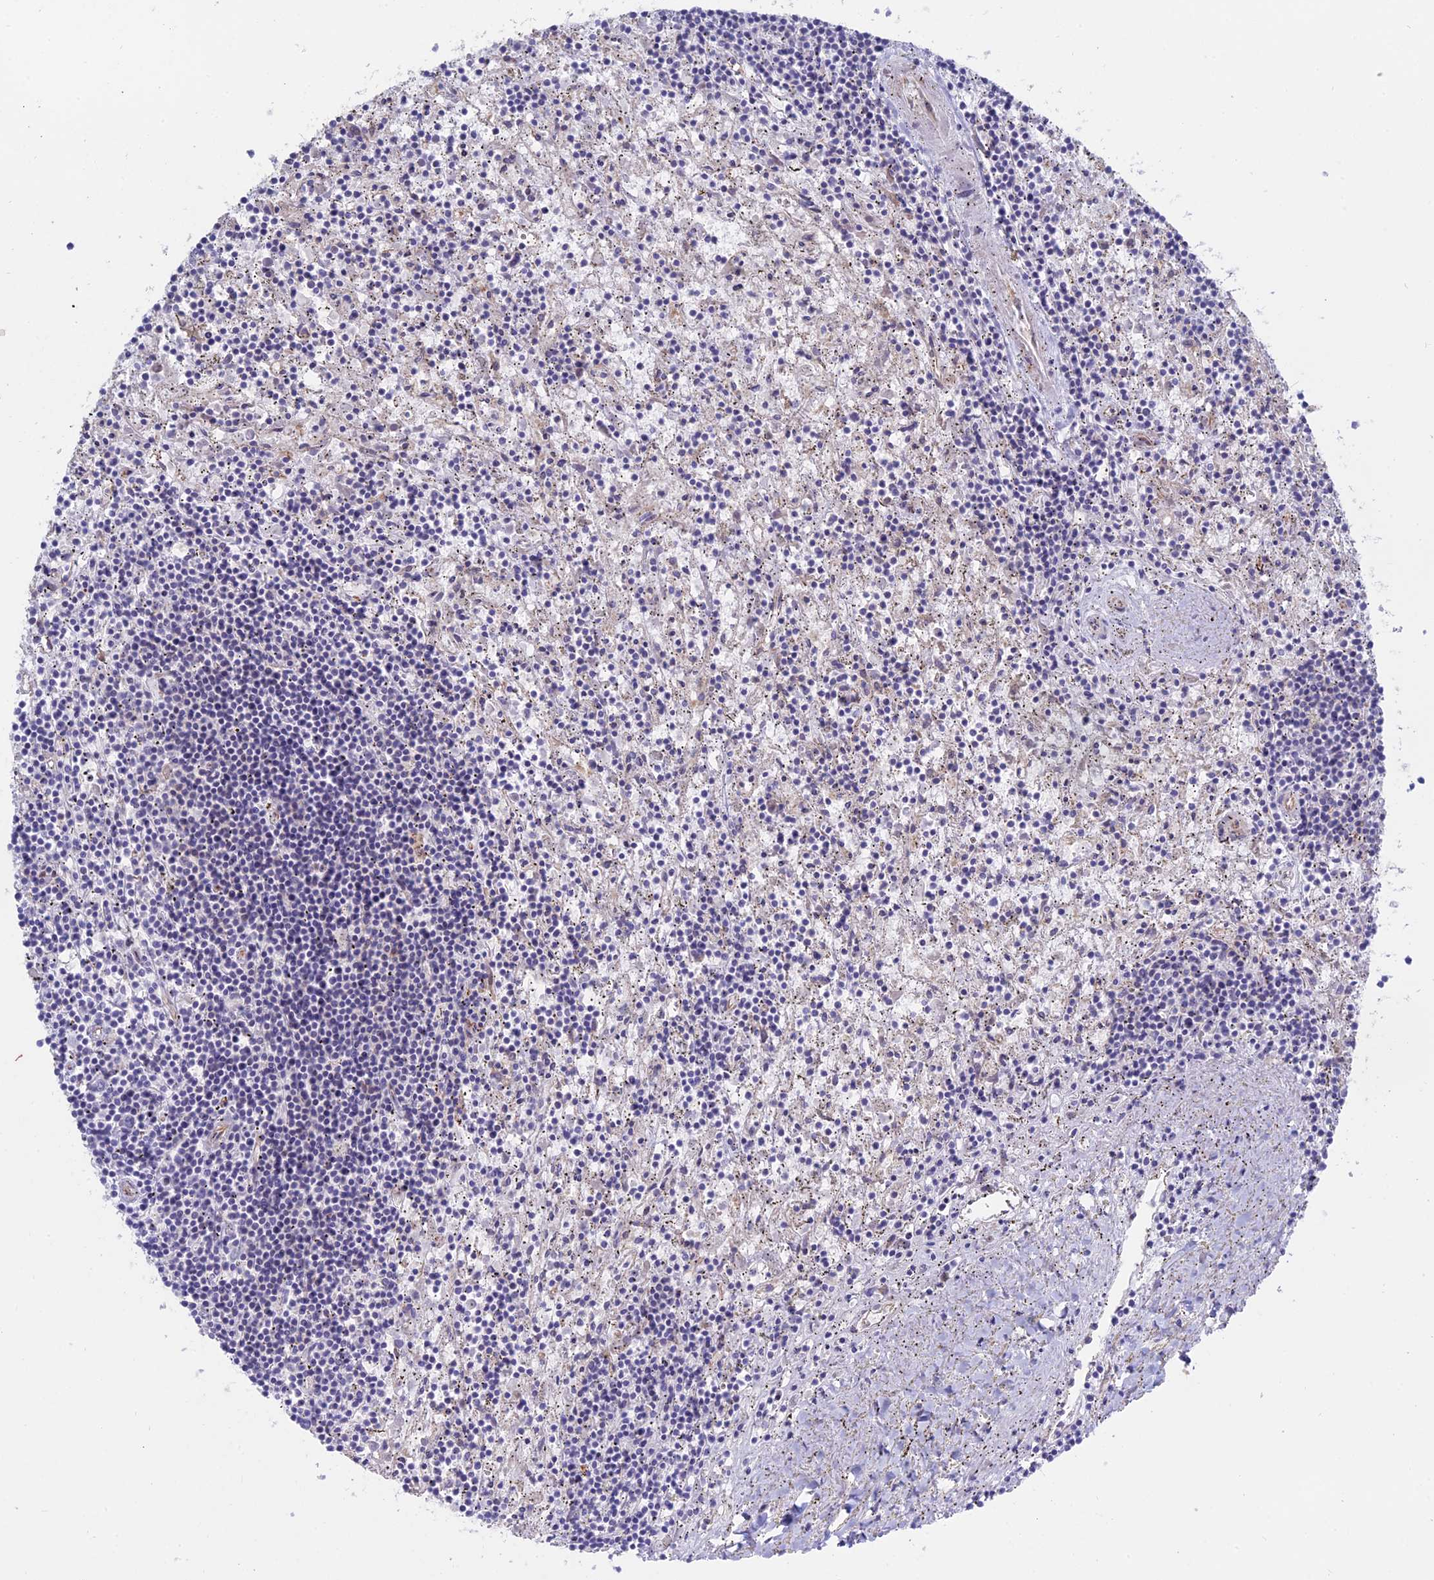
{"staining": {"intensity": "negative", "quantity": "none", "location": "none"}, "tissue": "lymphoma", "cell_type": "Tumor cells", "image_type": "cancer", "snomed": [{"axis": "morphology", "description": "Malignant lymphoma, non-Hodgkin's type, Low grade"}, {"axis": "topography", "description": "Spleen"}], "caption": "Lymphoma was stained to show a protein in brown. There is no significant staining in tumor cells.", "gene": "MYO5B", "patient": {"sex": "male", "age": 76}}